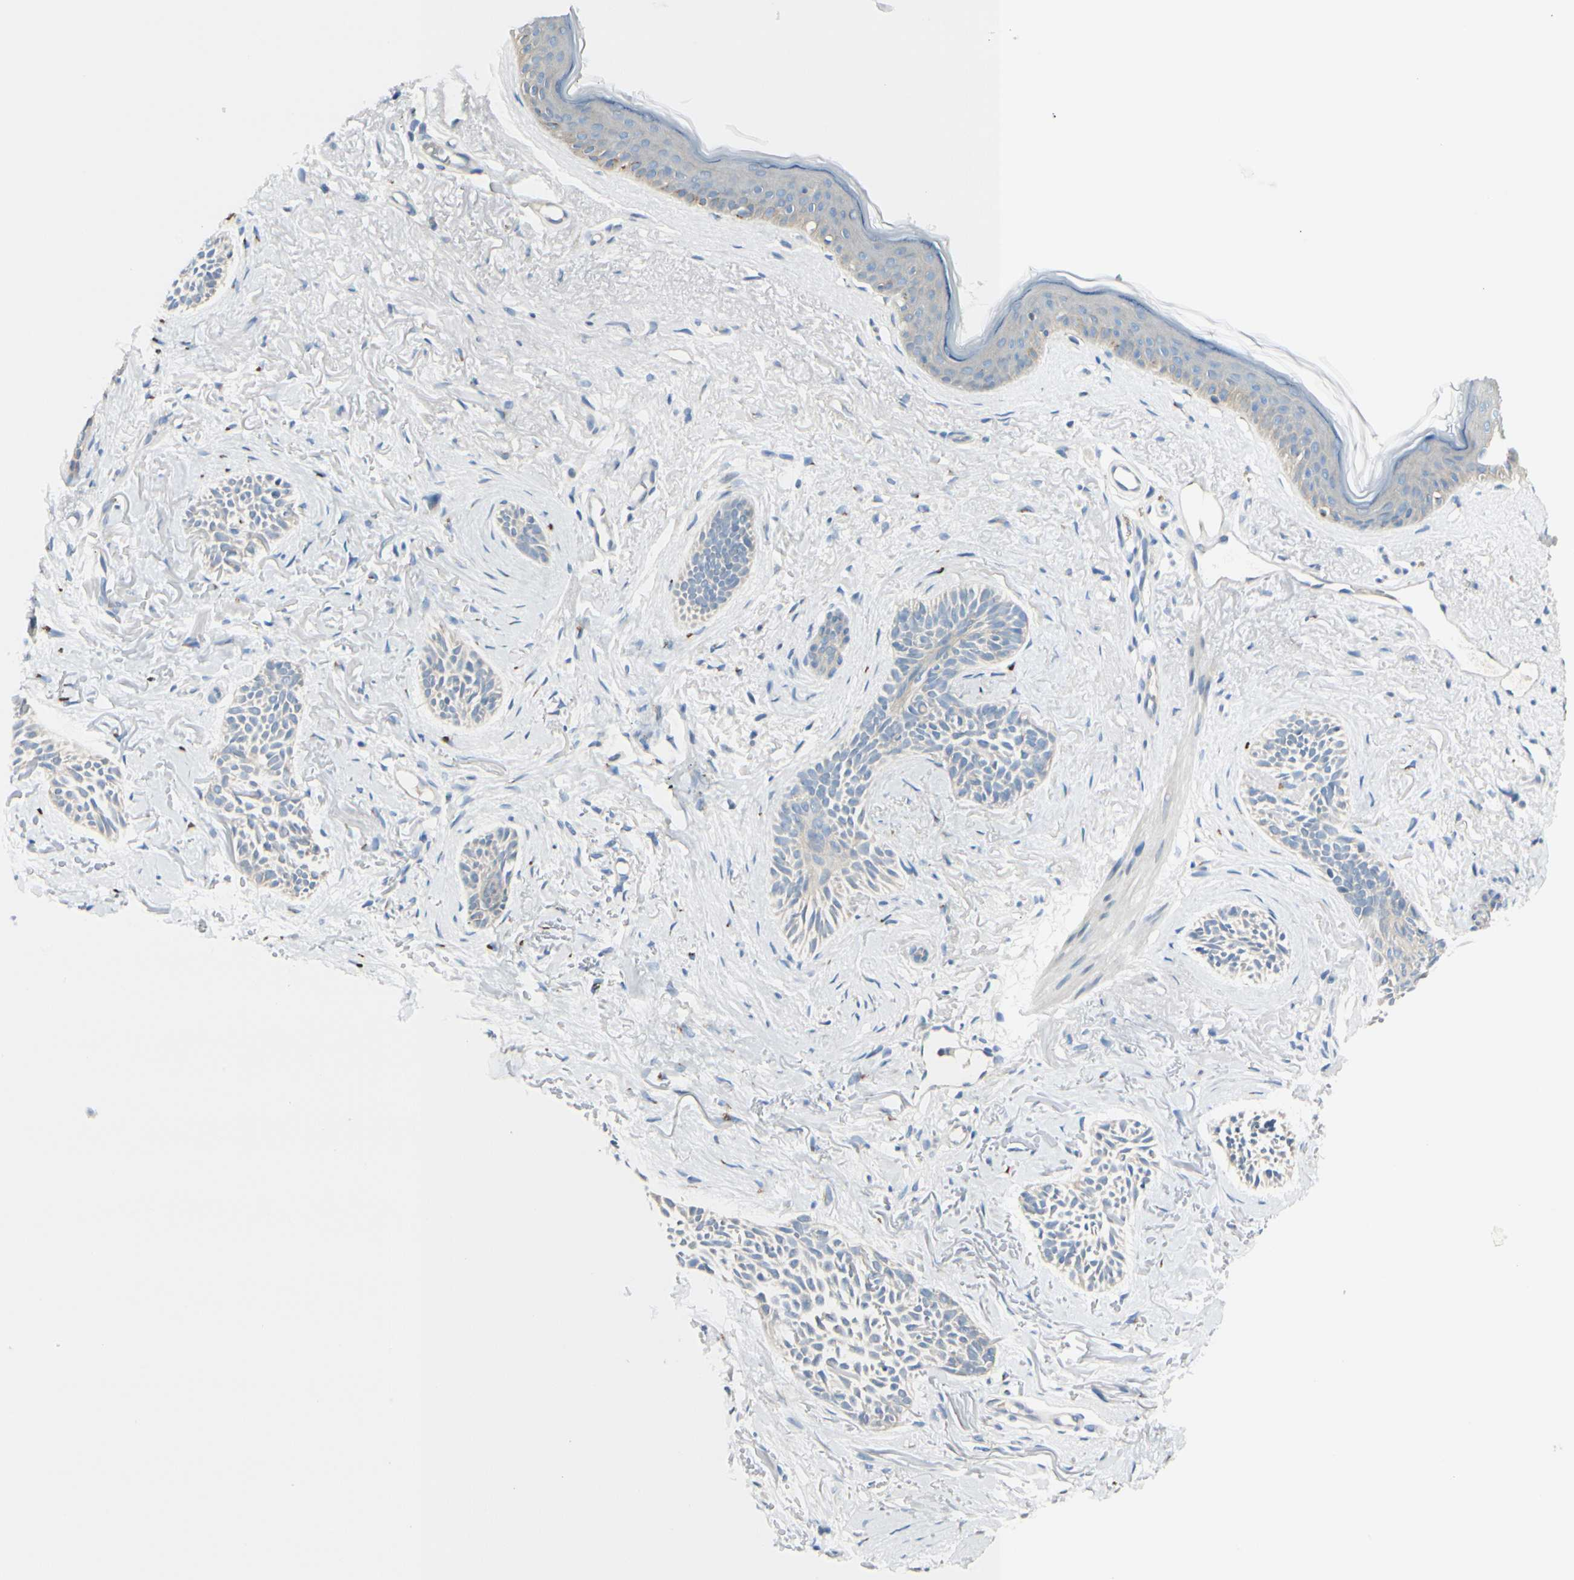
{"staining": {"intensity": "negative", "quantity": "none", "location": "none"}, "tissue": "skin cancer", "cell_type": "Tumor cells", "image_type": "cancer", "snomed": [{"axis": "morphology", "description": "Normal tissue, NOS"}, {"axis": "morphology", "description": "Basal cell carcinoma"}, {"axis": "topography", "description": "Skin"}], "caption": "Tumor cells are negative for protein expression in human skin cancer.", "gene": "GALNT5", "patient": {"sex": "female", "age": 84}}